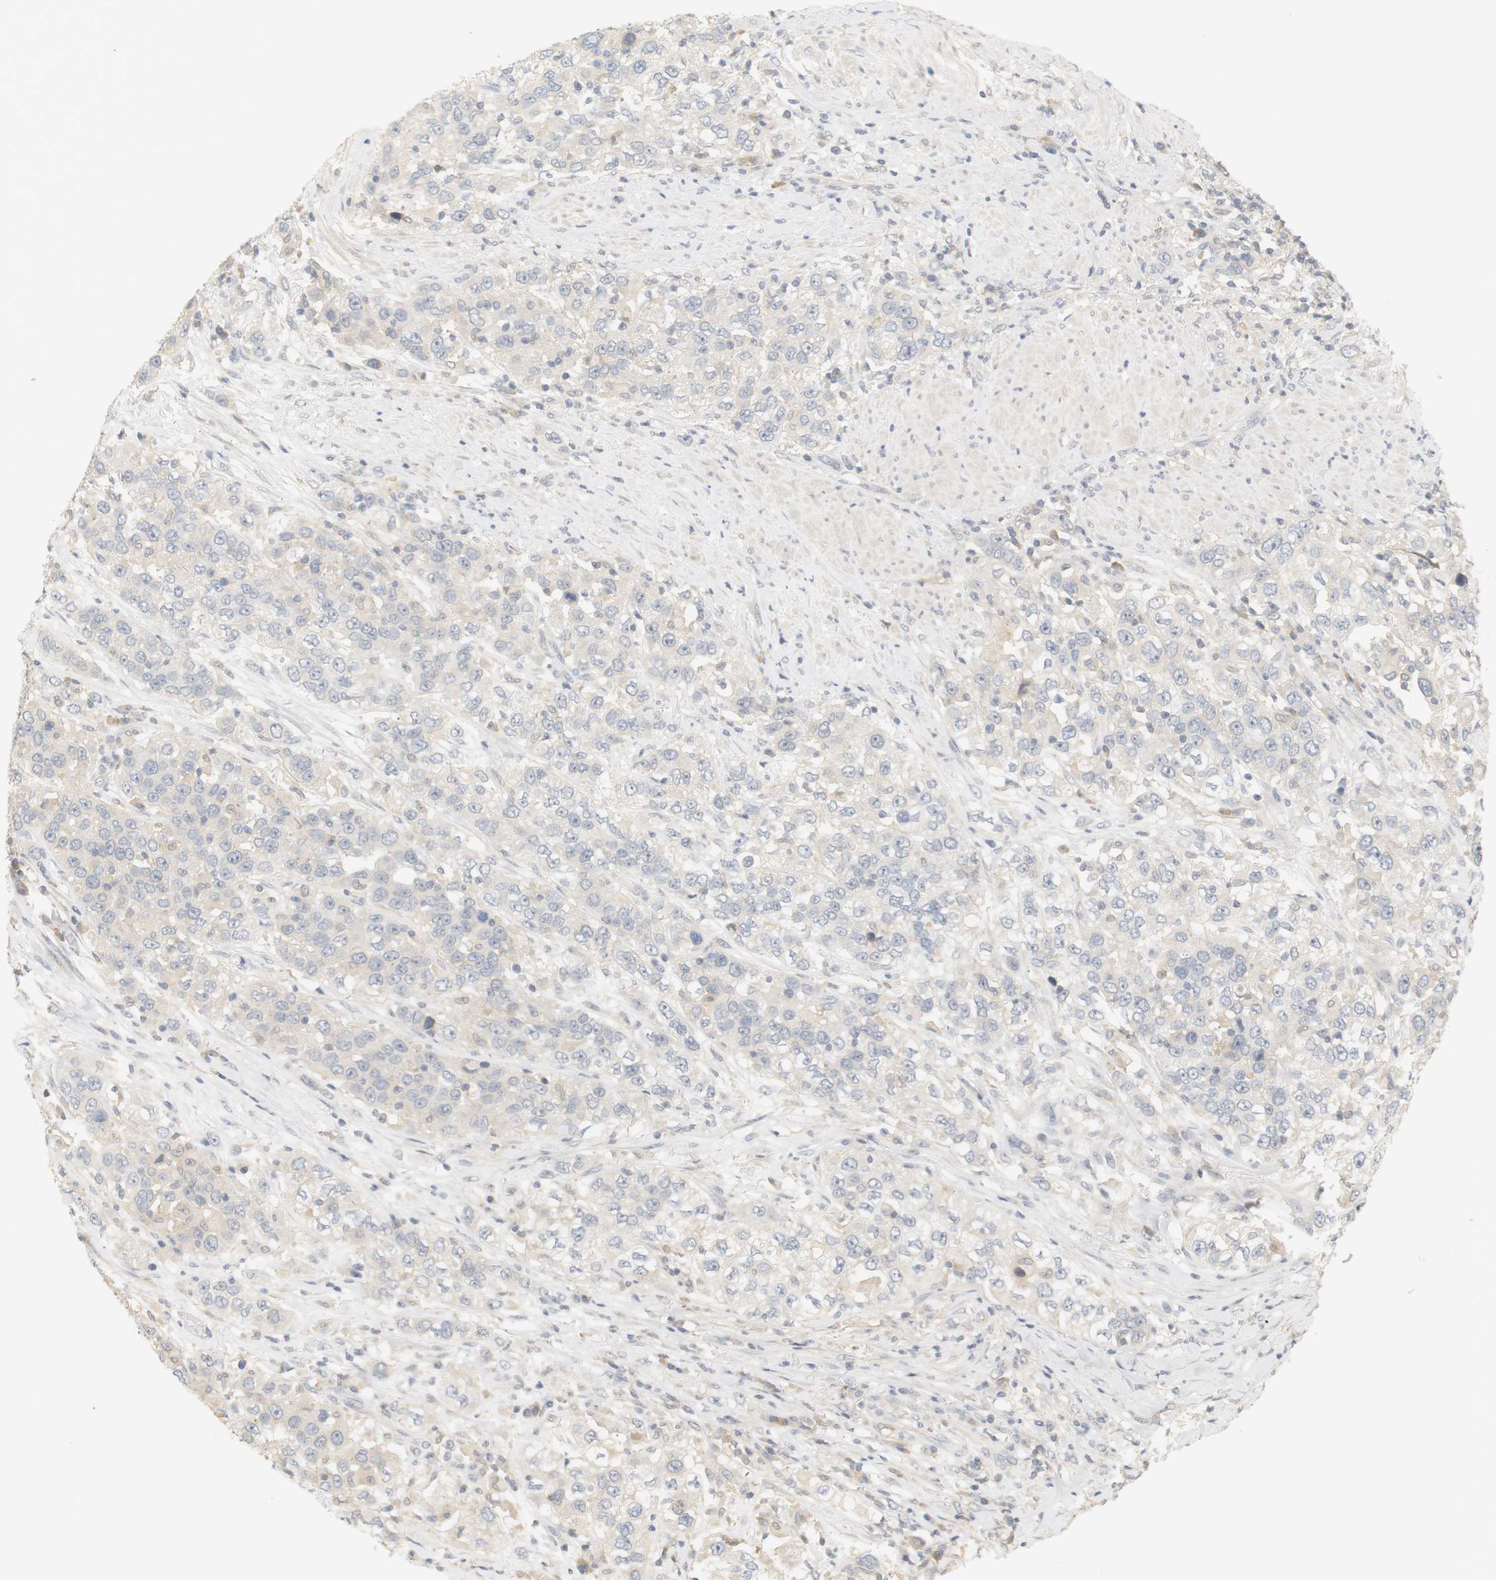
{"staining": {"intensity": "negative", "quantity": "none", "location": "none"}, "tissue": "urothelial cancer", "cell_type": "Tumor cells", "image_type": "cancer", "snomed": [{"axis": "morphology", "description": "Urothelial carcinoma, High grade"}, {"axis": "topography", "description": "Urinary bladder"}], "caption": "High power microscopy image of an immunohistochemistry (IHC) photomicrograph of urothelial cancer, revealing no significant expression in tumor cells.", "gene": "RTN3", "patient": {"sex": "female", "age": 80}}